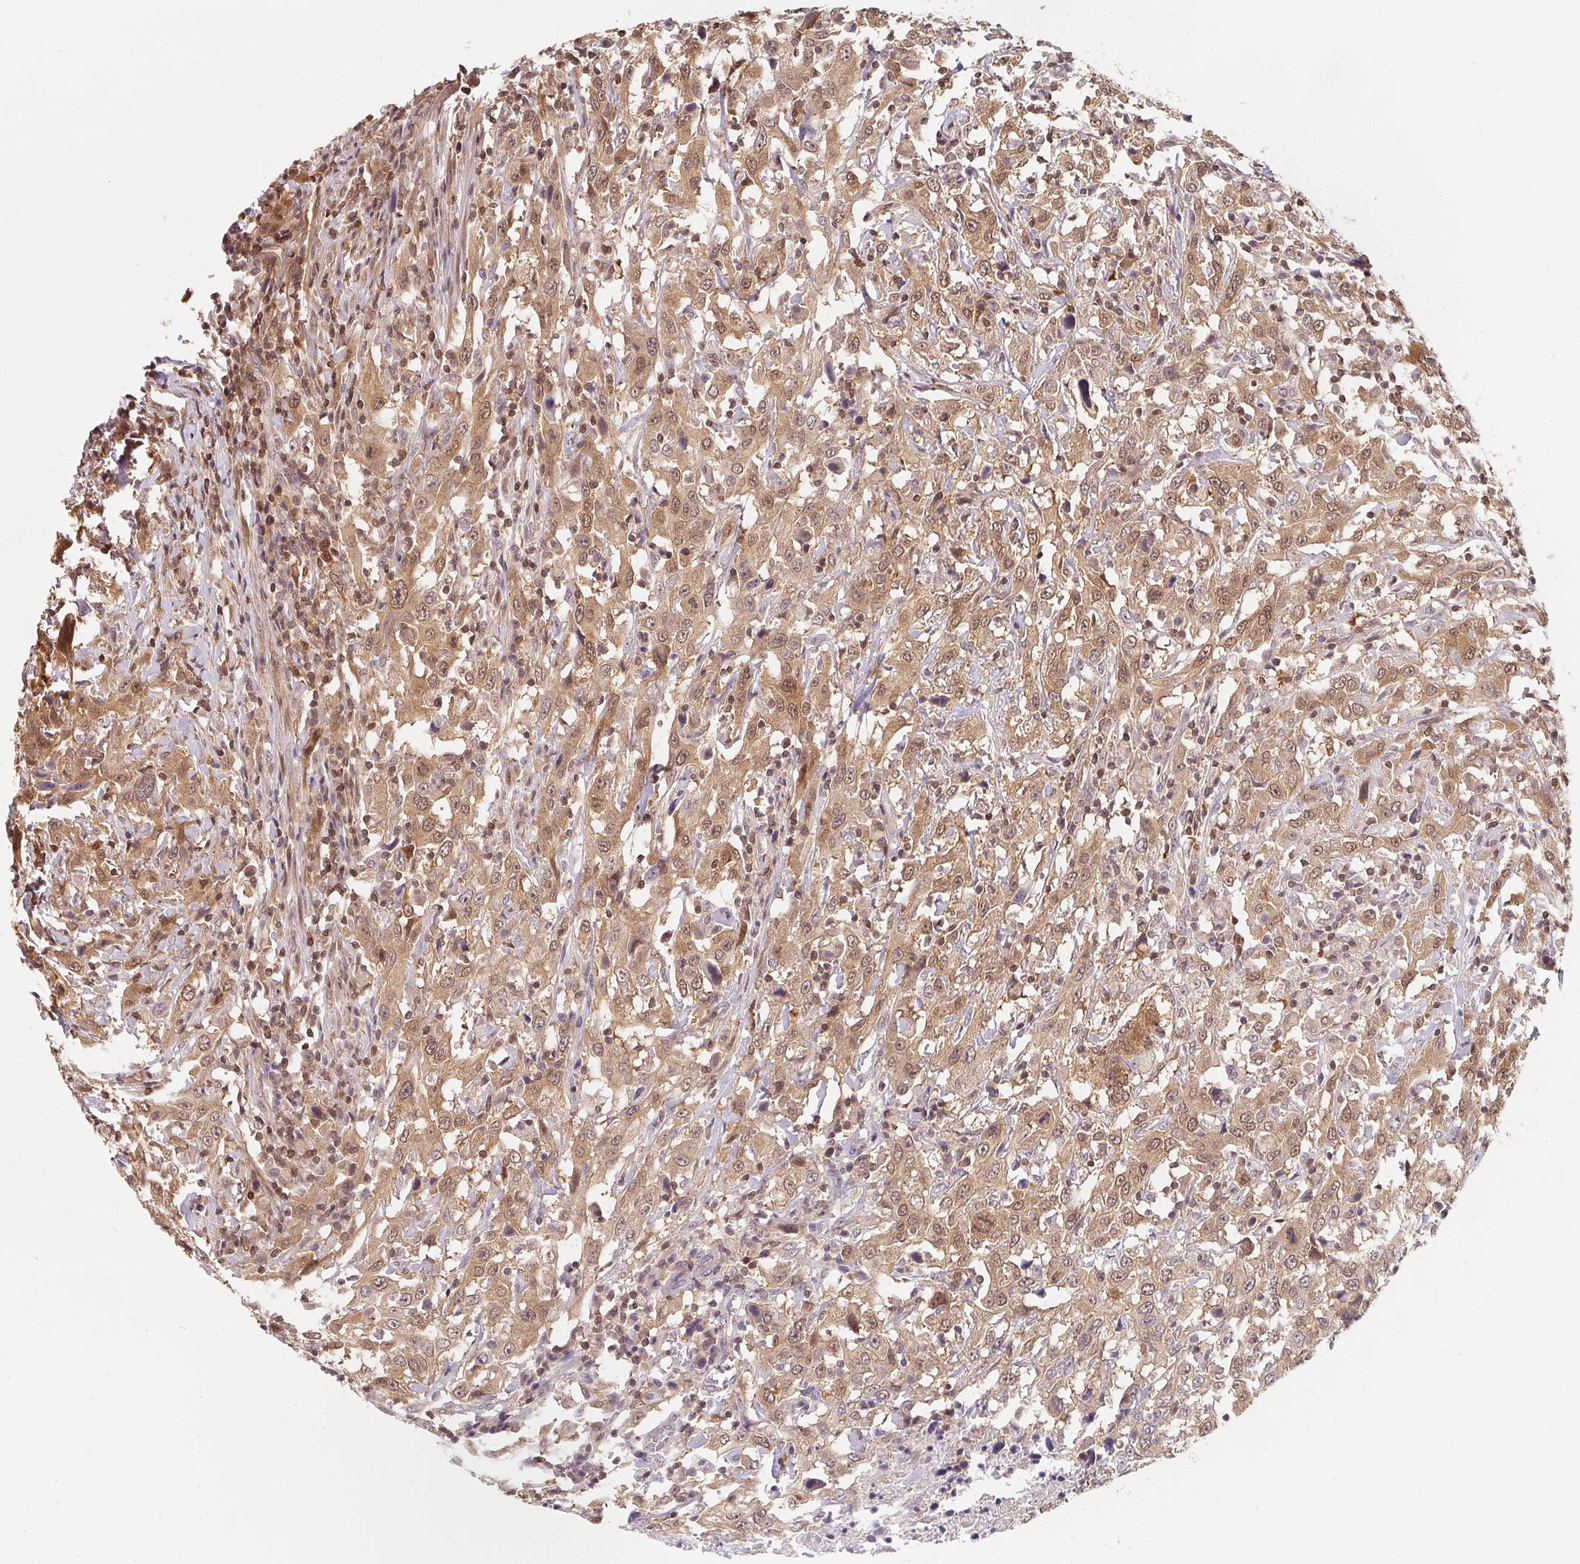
{"staining": {"intensity": "moderate", "quantity": ">75%", "location": "cytoplasmic/membranous,nuclear"}, "tissue": "urothelial cancer", "cell_type": "Tumor cells", "image_type": "cancer", "snomed": [{"axis": "morphology", "description": "Urothelial carcinoma, High grade"}, {"axis": "topography", "description": "Urinary bladder"}], "caption": "Protein expression analysis of human urothelial cancer reveals moderate cytoplasmic/membranous and nuclear expression in approximately >75% of tumor cells. (DAB (3,3'-diaminobenzidine) IHC with brightfield microscopy, high magnification).", "gene": "ANKRD13A", "patient": {"sex": "male", "age": 61}}